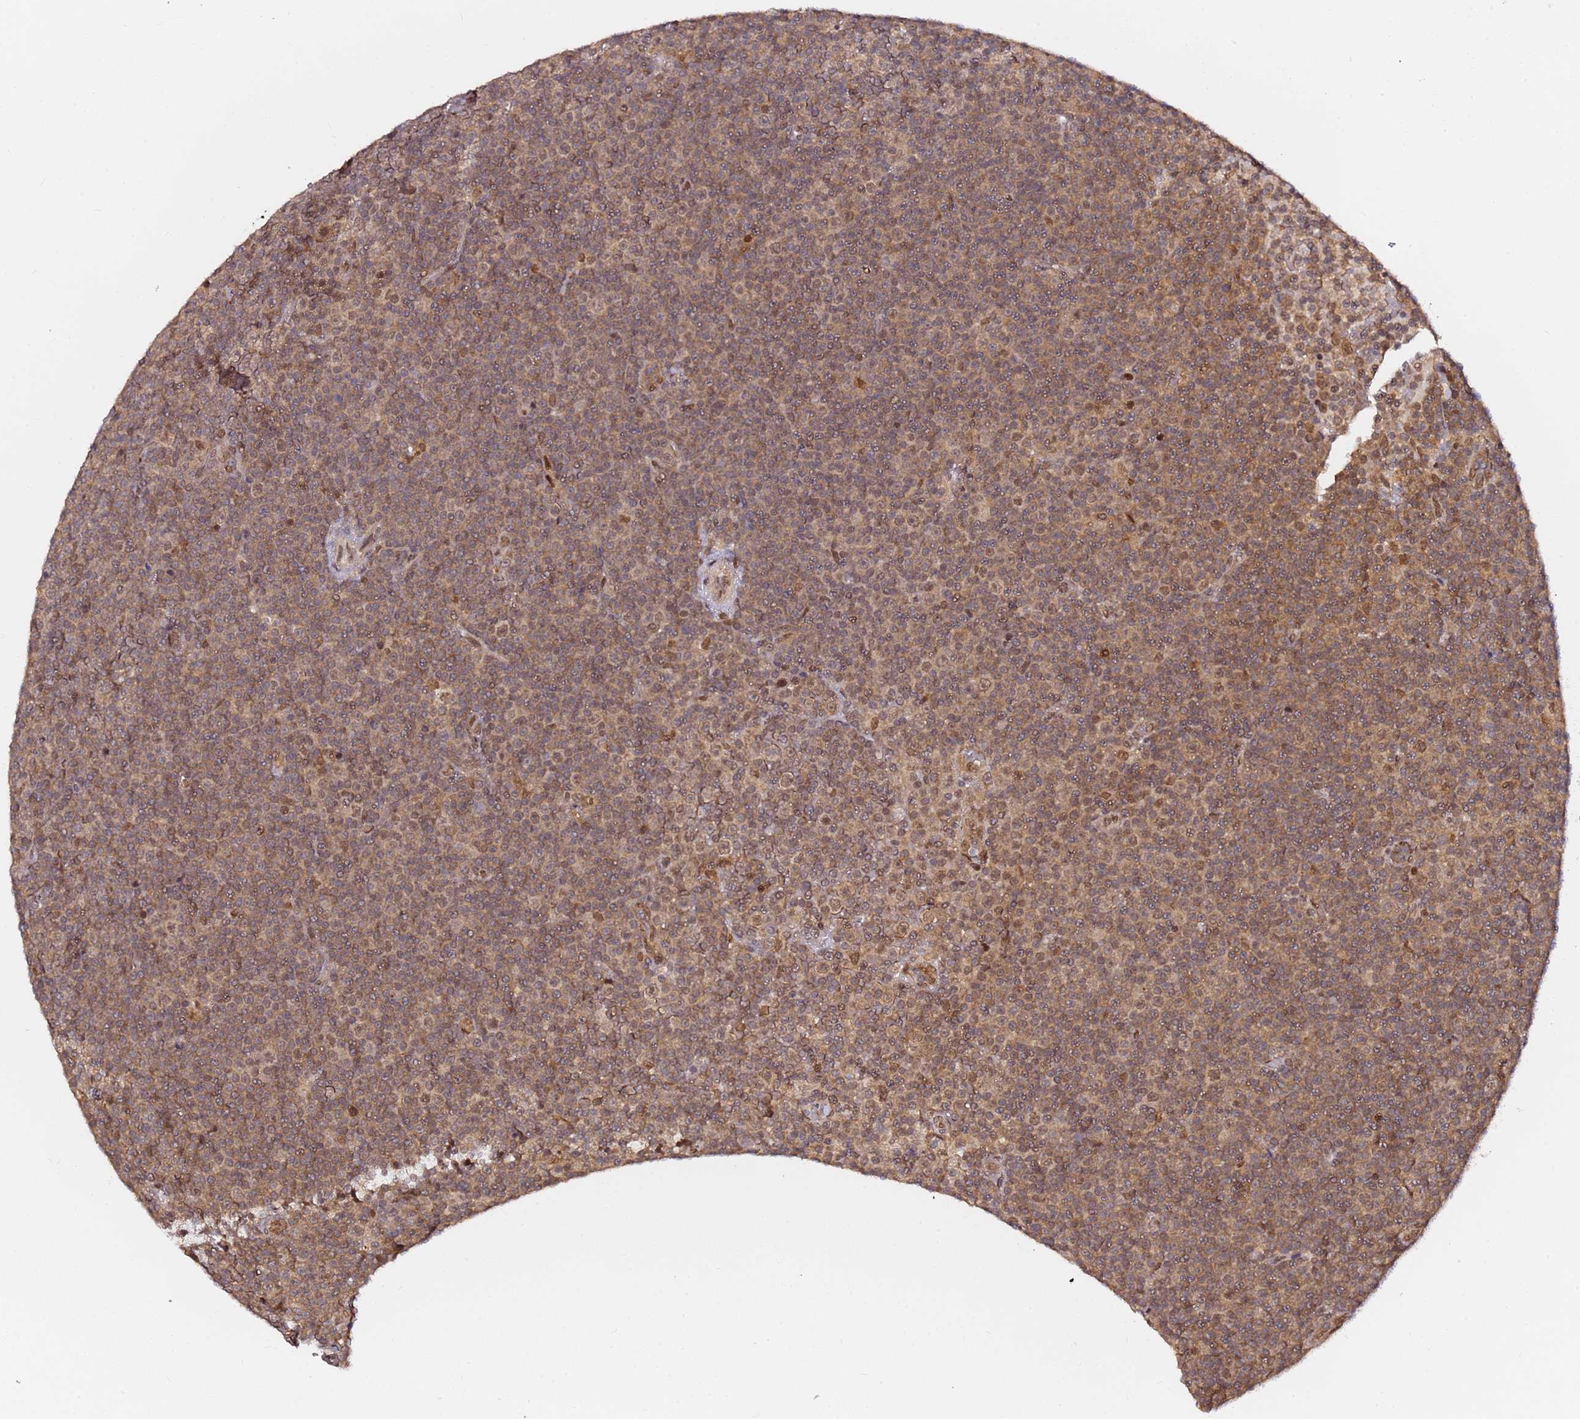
{"staining": {"intensity": "weak", "quantity": "25%-75%", "location": "nuclear"}, "tissue": "lymphoma", "cell_type": "Tumor cells", "image_type": "cancer", "snomed": [{"axis": "morphology", "description": "Malignant lymphoma, non-Hodgkin's type, Low grade"}, {"axis": "topography", "description": "Lymph node"}], "caption": "An image of human lymphoma stained for a protein displays weak nuclear brown staining in tumor cells. The staining is performed using DAB brown chromogen to label protein expression. The nuclei are counter-stained blue using hematoxylin.", "gene": "RGS18", "patient": {"sex": "female", "age": 67}}